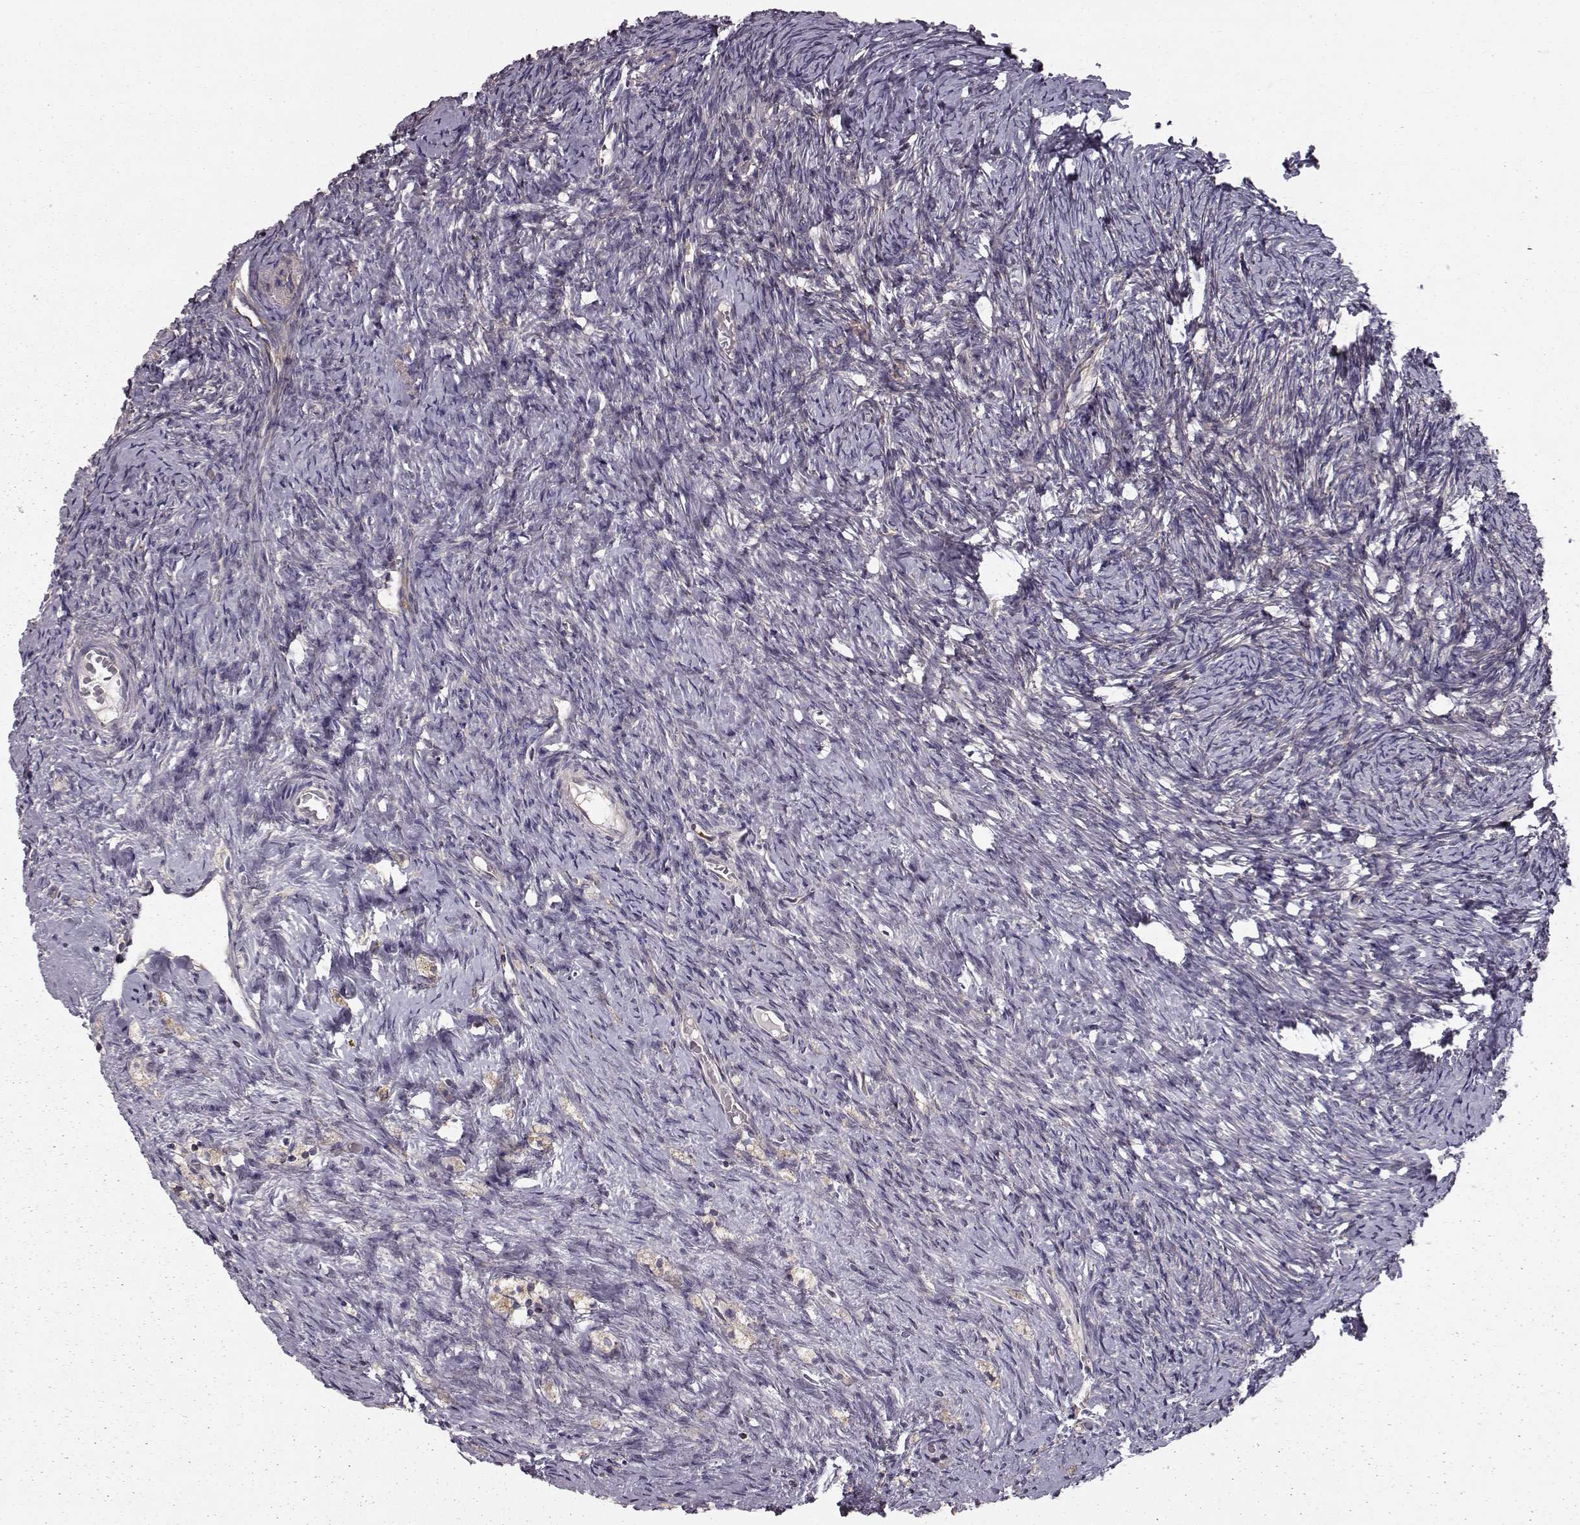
{"staining": {"intensity": "strong", "quantity": ">75%", "location": "cytoplasmic/membranous"}, "tissue": "ovary", "cell_type": "Follicle cells", "image_type": "normal", "snomed": [{"axis": "morphology", "description": "Normal tissue, NOS"}, {"axis": "topography", "description": "Ovary"}], "caption": "A brown stain highlights strong cytoplasmic/membranous expression of a protein in follicle cells of unremarkable ovary. (DAB IHC, brown staining for protein, blue staining for nuclei).", "gene": "RANBP1", "patient": {"sex": "female", "age": 39}}